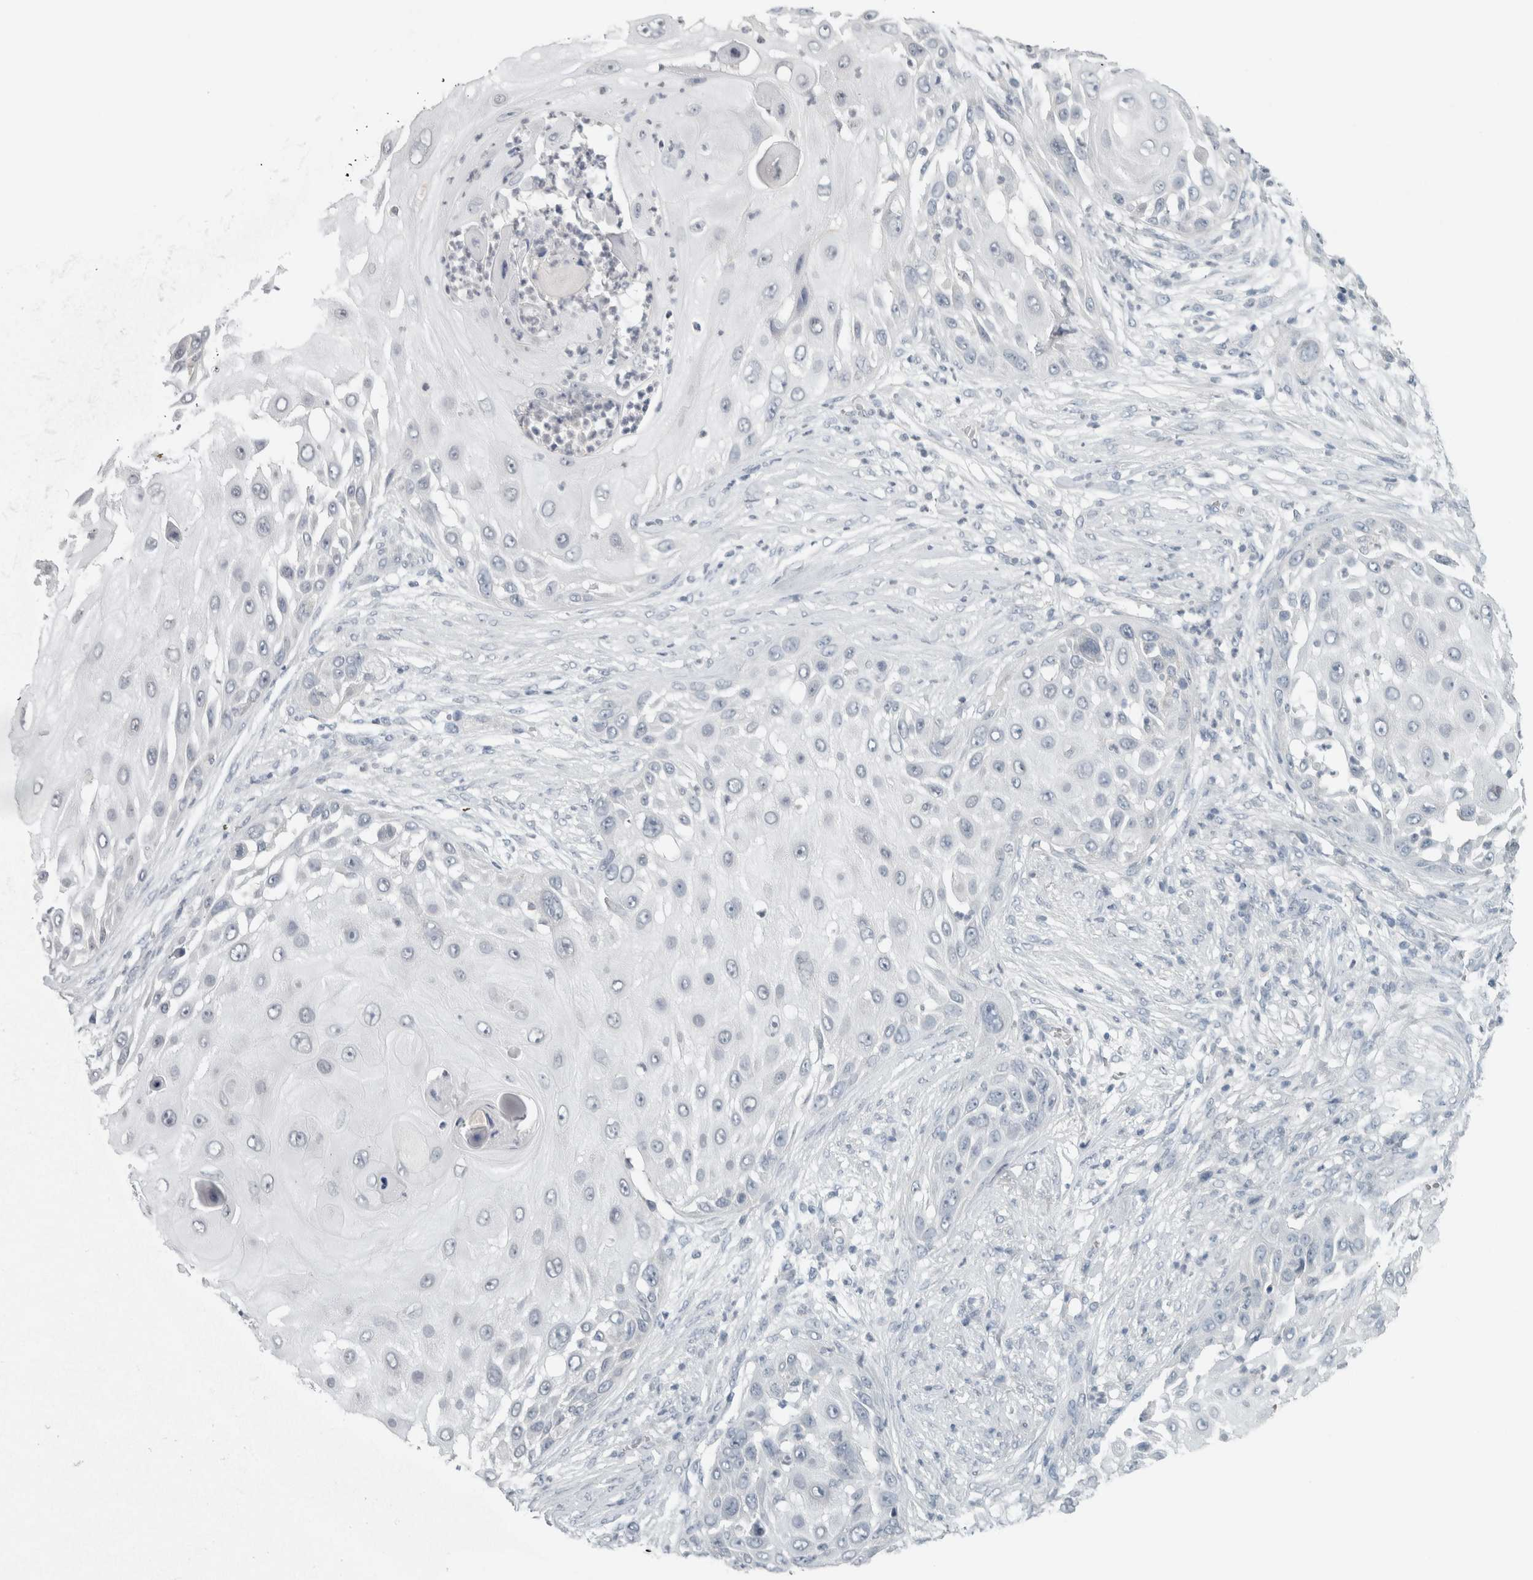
{"staining": {"intensity": "negative", "quantity": "none", "location": "none"}, "tissue": "skin cancer", "cell_type": "Tumor cells", "image_type": "cancer", "snomed": [{"axis": "morphology", "description": "Squamous cell carcinoma, NOS"}, {"axis": "topography", "description": "Skin"}], "caption": "IHC micrograph of human skin cancer stained for a protein (brown), which exhibits no expression in tumor cells. Brightfield microscopy of immunohistochemistry stained with DAB (3,3'-diaminobenzidine) (brown) and hematoxylin (blue), captured at high magnification.", "gene": "TRIT1", "patient": {"sex": "female", "age": 44}}